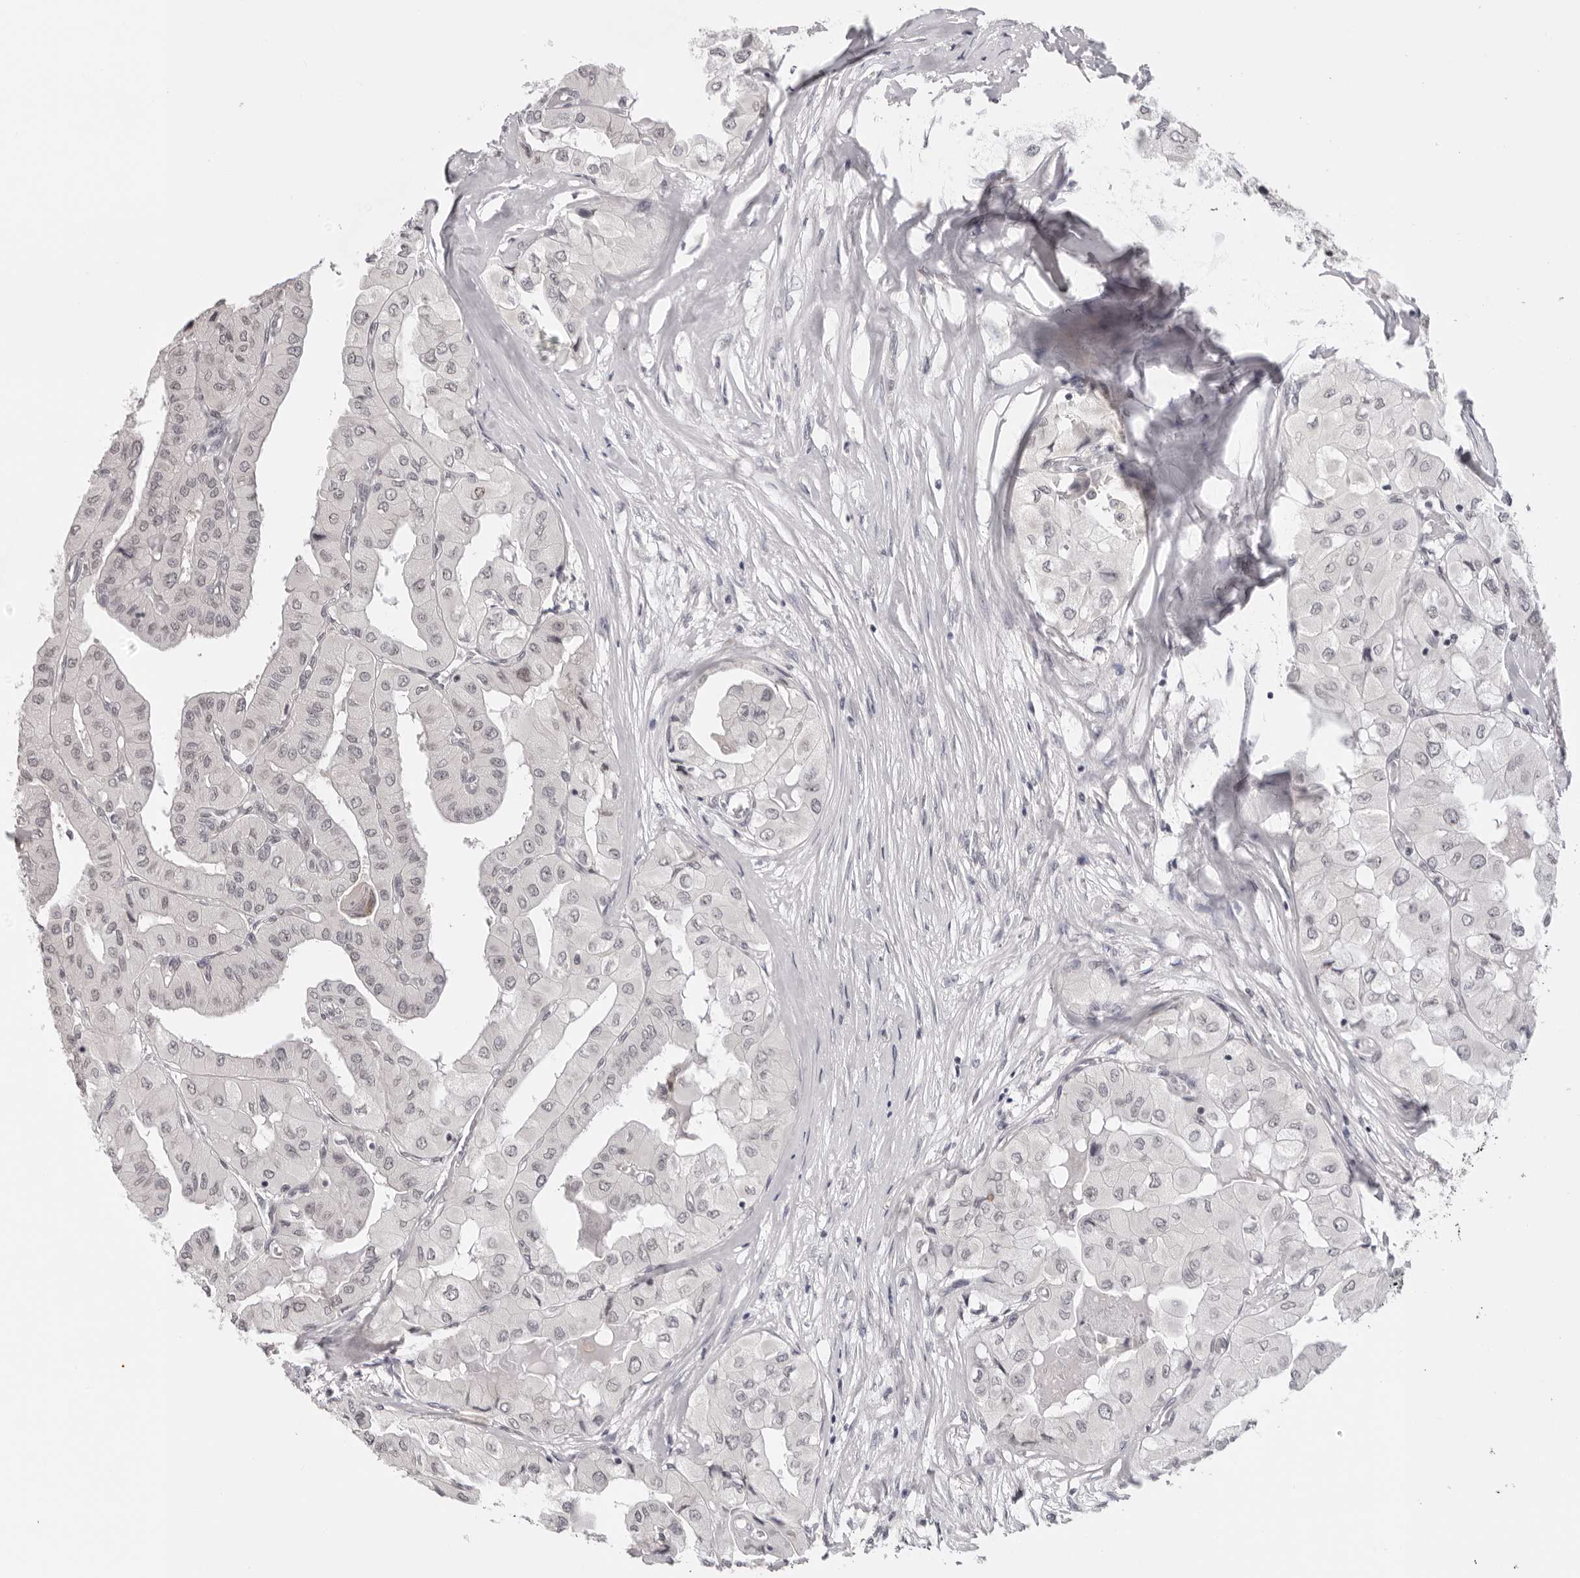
{"staining": {"intensity": "negative", "quantity": "none", "location": "none"}, "tissue": "thyroid cancer", "cell_type": "Tumor cells", "image_type": "cancer", "snomed": [{"axis": "morphology", "description": "Papillary adenocarcinoma, NOS"}, {"axis": "topography", "description": "Thyroid gland"}], "caption": "DAB immunohistochemical staining of thyroid cancer (papillary adenocarcinoma) exhibits no significant staining in tumor cells.", "gene": "PRUNE1", "patient": {"sex": "female", "age": 59}}